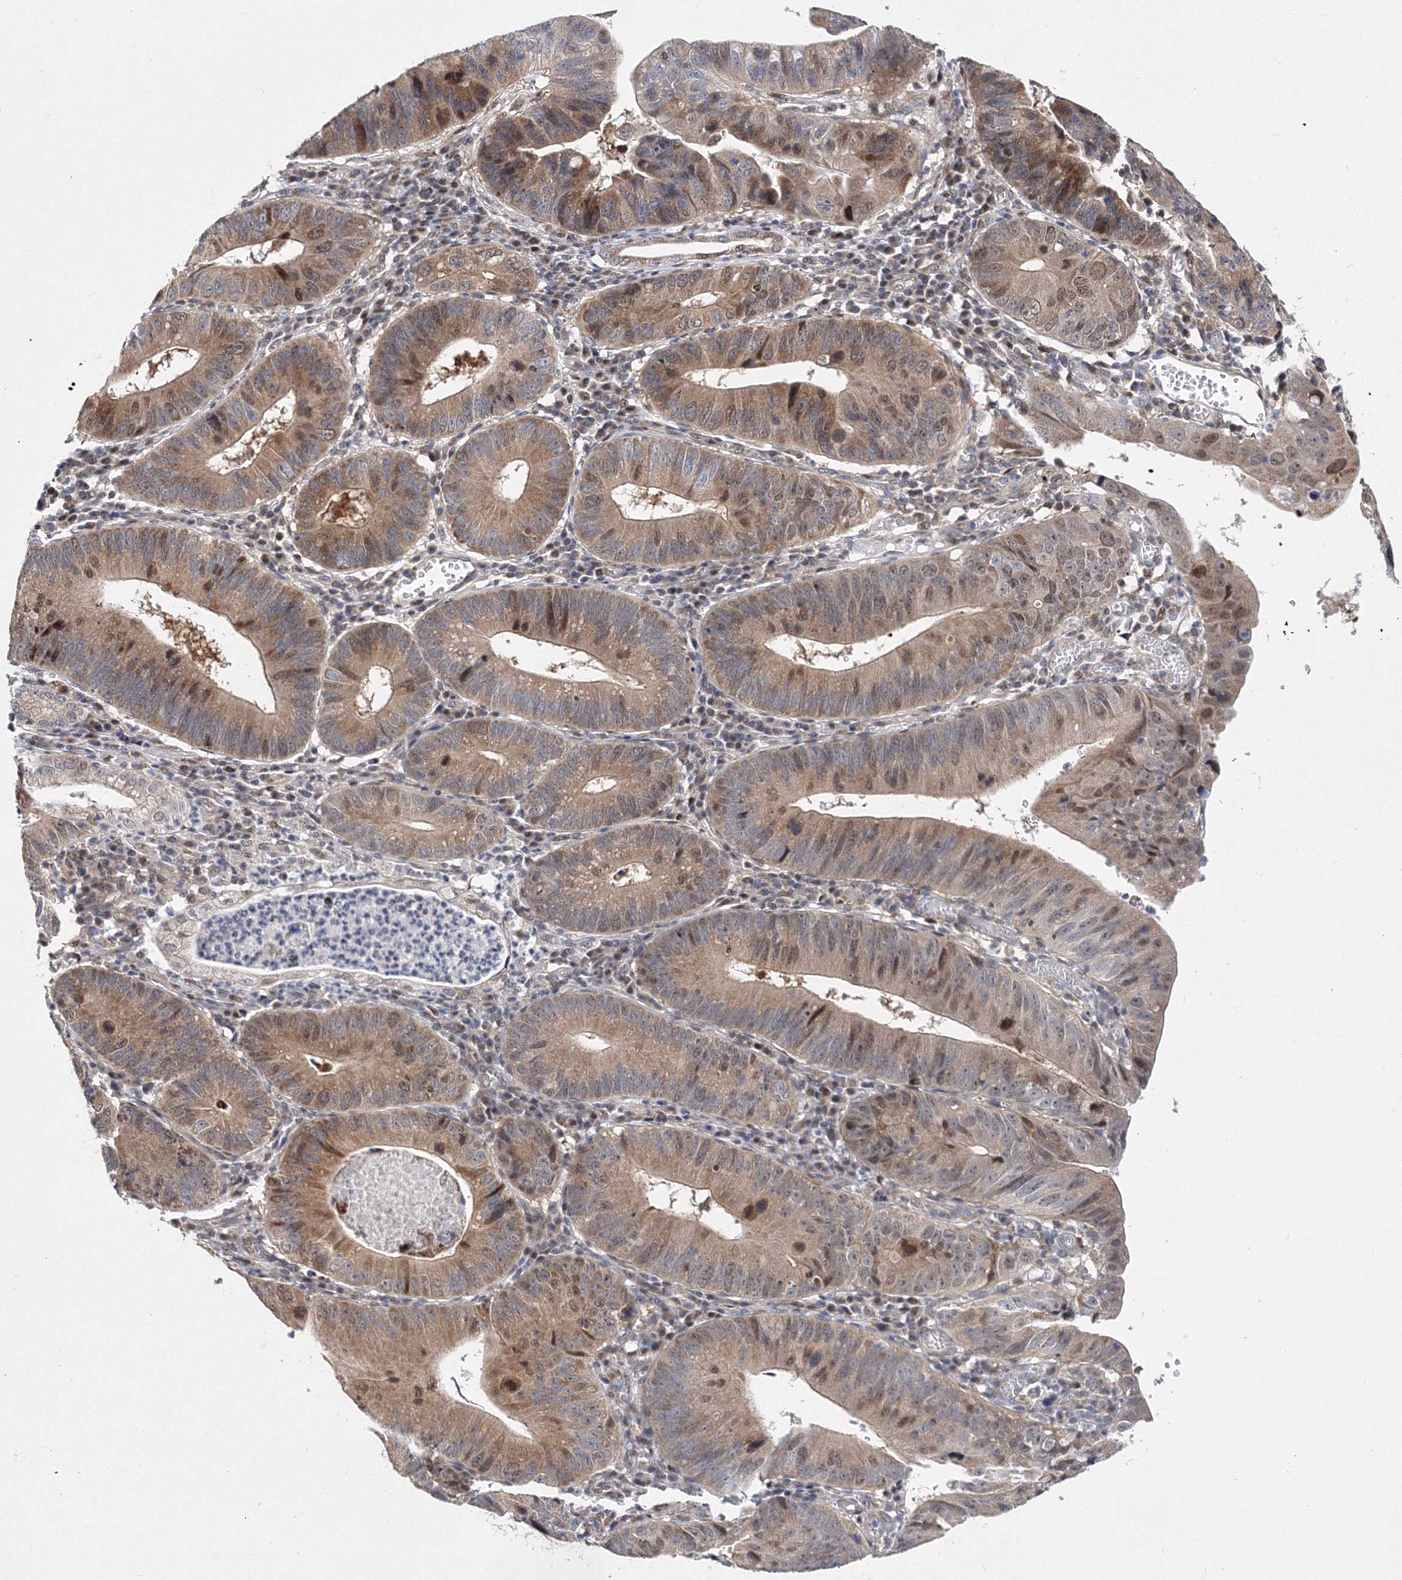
{"staining": {"intensity": "moderate", "quantity": ">75%", "location": "cytoplasmic/membranous,nuclear"}, "tissue": "stomach cancer", "cell_type": "Tumor cells", "image_type": "cancer", "snomed": [{"axis": "morphology", "description": "Adenocarcinoma, NOS"}, {"axis": "topography", "description": "Stomach"}], "caption": "The image displays immunohistochemical staining of stomach adenocarcinoma. There is moderate cytoplasmic/membranous and nuclear expression is present in about >75% of tumor cells. (DAB IHC, brown staining for protein, blue staining for nuclei).", "gene": "GPN1", "patient": {"sex": "male", "age": 59}}